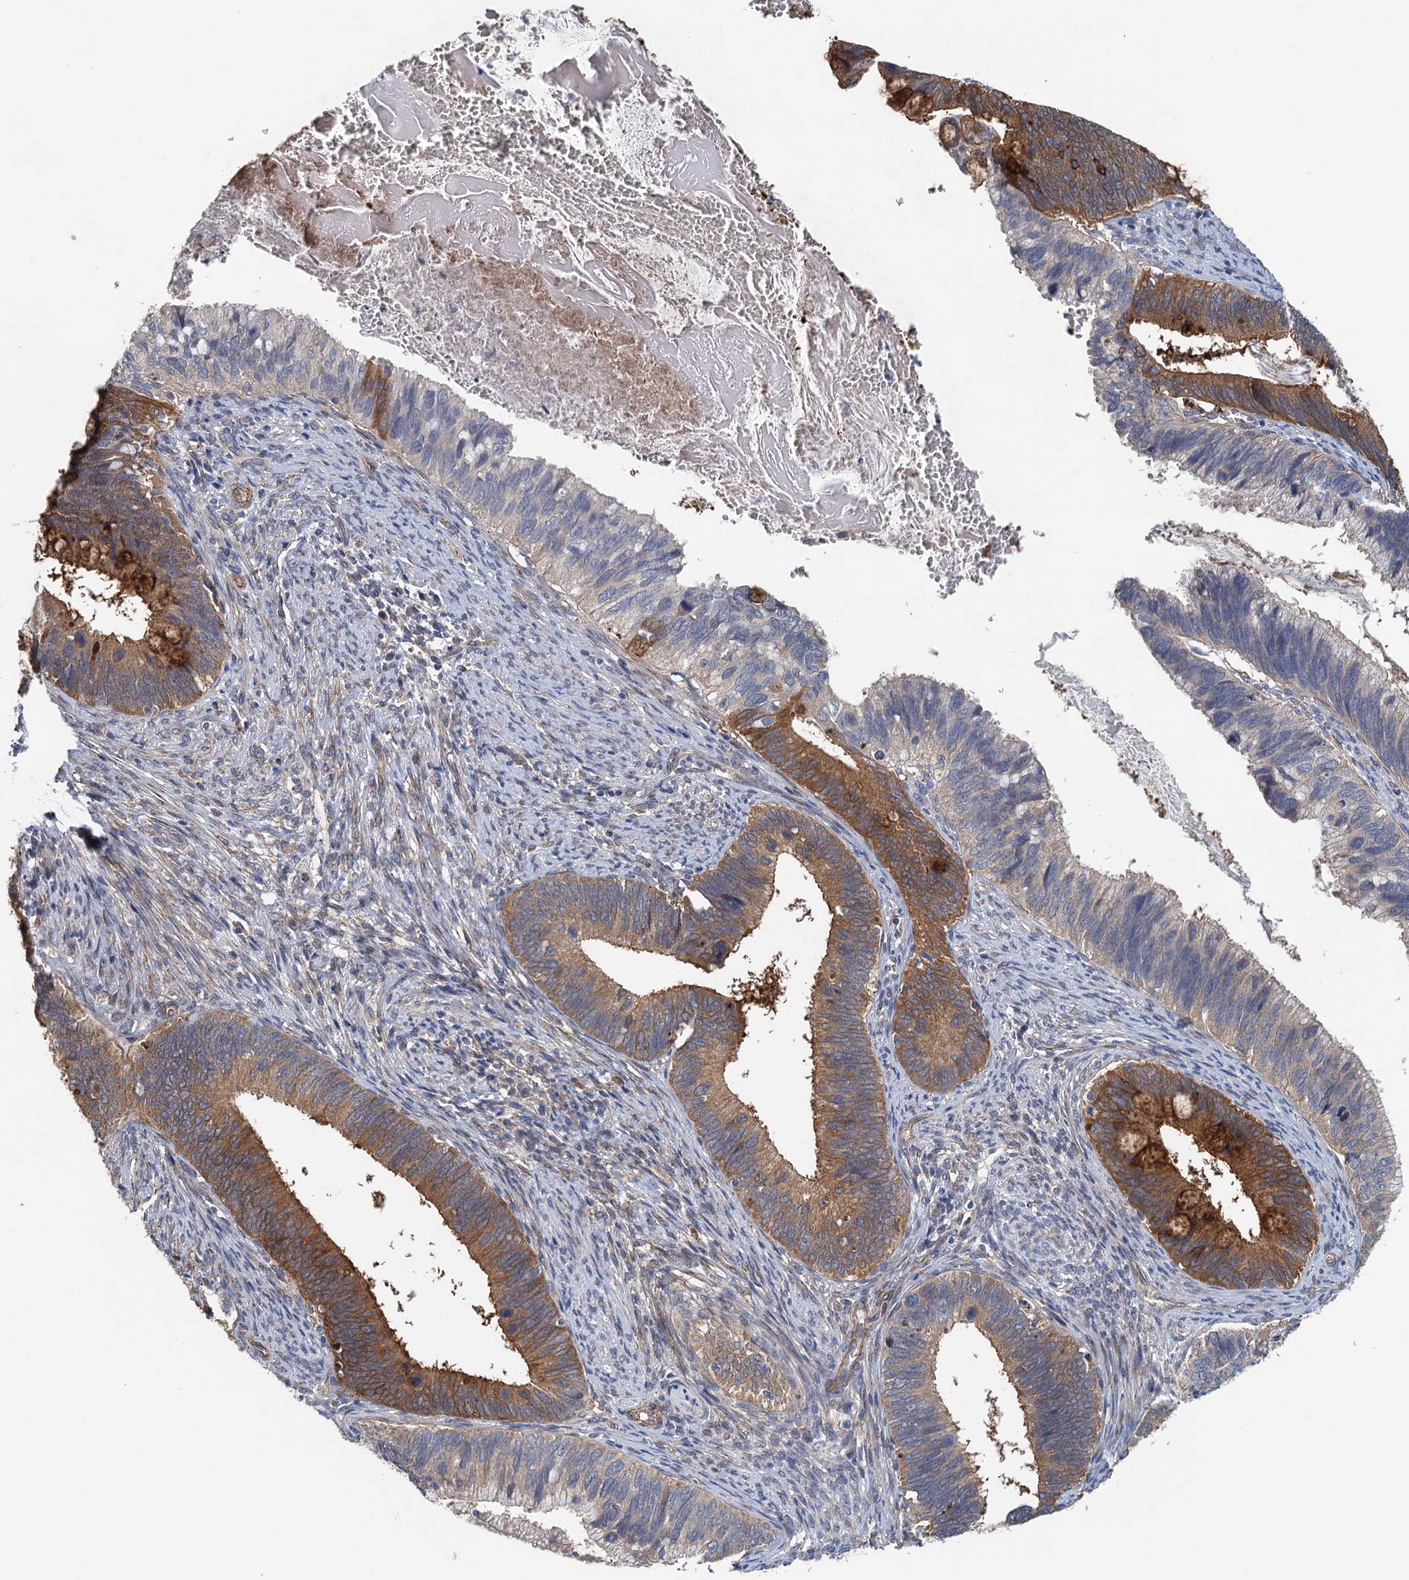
{"staining": {"intensity": "strong", "quantity": ">75%", "location": "cytoplasmic/membranous"}, "tissue": "cervical cancer", "cell_type": "Tumor cells", "image_type": "cancer", "snomed": [{"axis": "morphology", "description": "Adenocarcinoma, NOS"}, {"axis": "topography", "description": "Cervix"}], "caption": "Human cervical cancer (adenocarcinoma) stained with a brown dye displays strong cytoplasmic/membranous positive positivity in approximately >75% of tumor cells.", "gene": "RSAD2", "patient": {"sex": "female", "age": 42}}